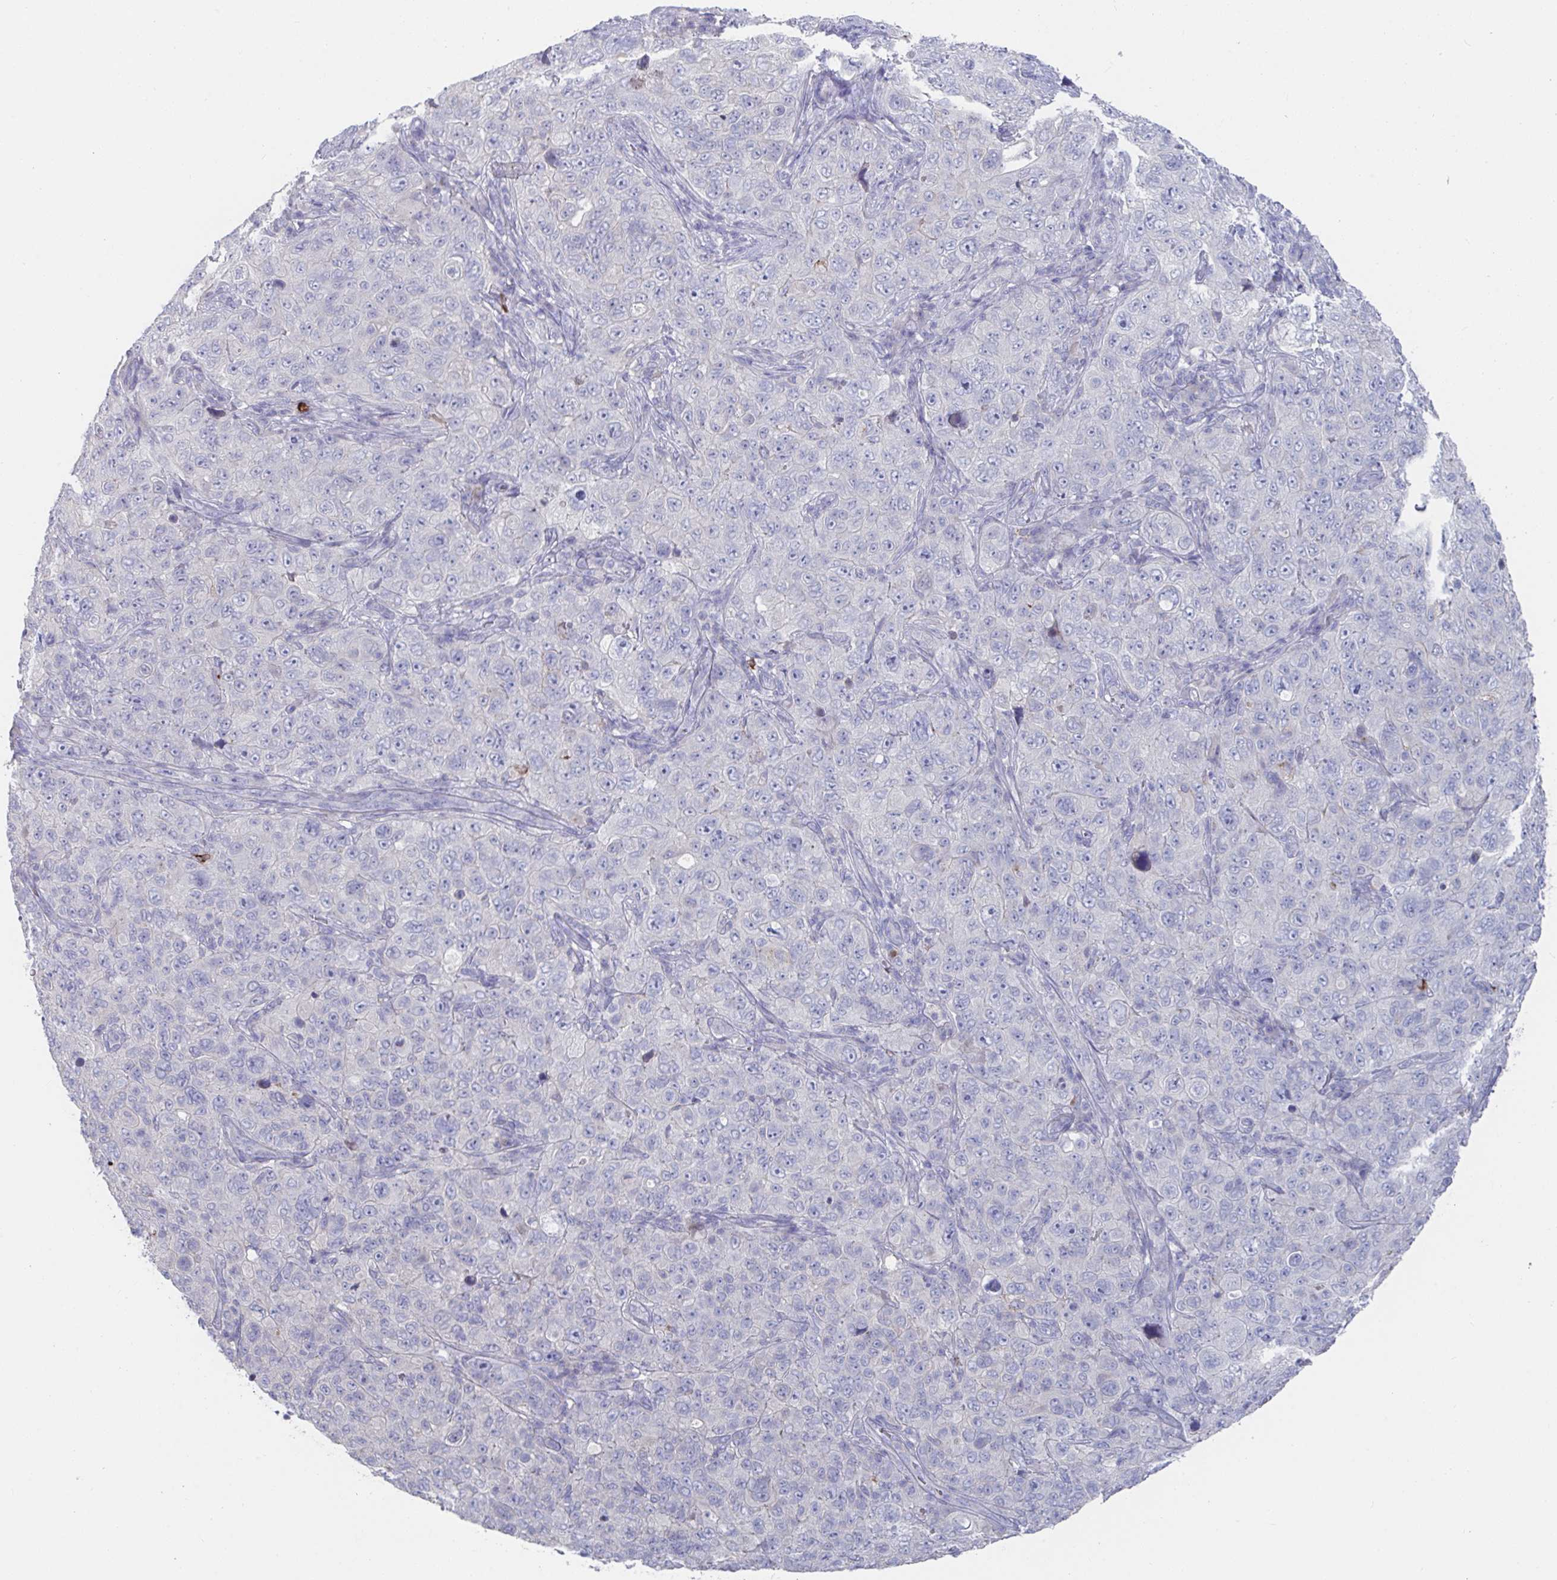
{"staining": {"intensity": "negative", "quantity": "none", "location": "none"}, "tissue": "pancreatic cancer", "cell_type": "Tumor cells", "image_type": "cancer", "snomed": [{"axis": "morphology", "description": "Adenocarcinoma, NOS"}, {"axis": "topography", "description": "Pancreas"}], "caption": "Immunohistochemistry (IHC) micrograph of human pancreatic cancer (adenocarcinoma) stained for a protein (brown), which reveals no positivity in tumor cells.", "gene": "KCNK5", "patient": {"sex": "male", "age": 68}}